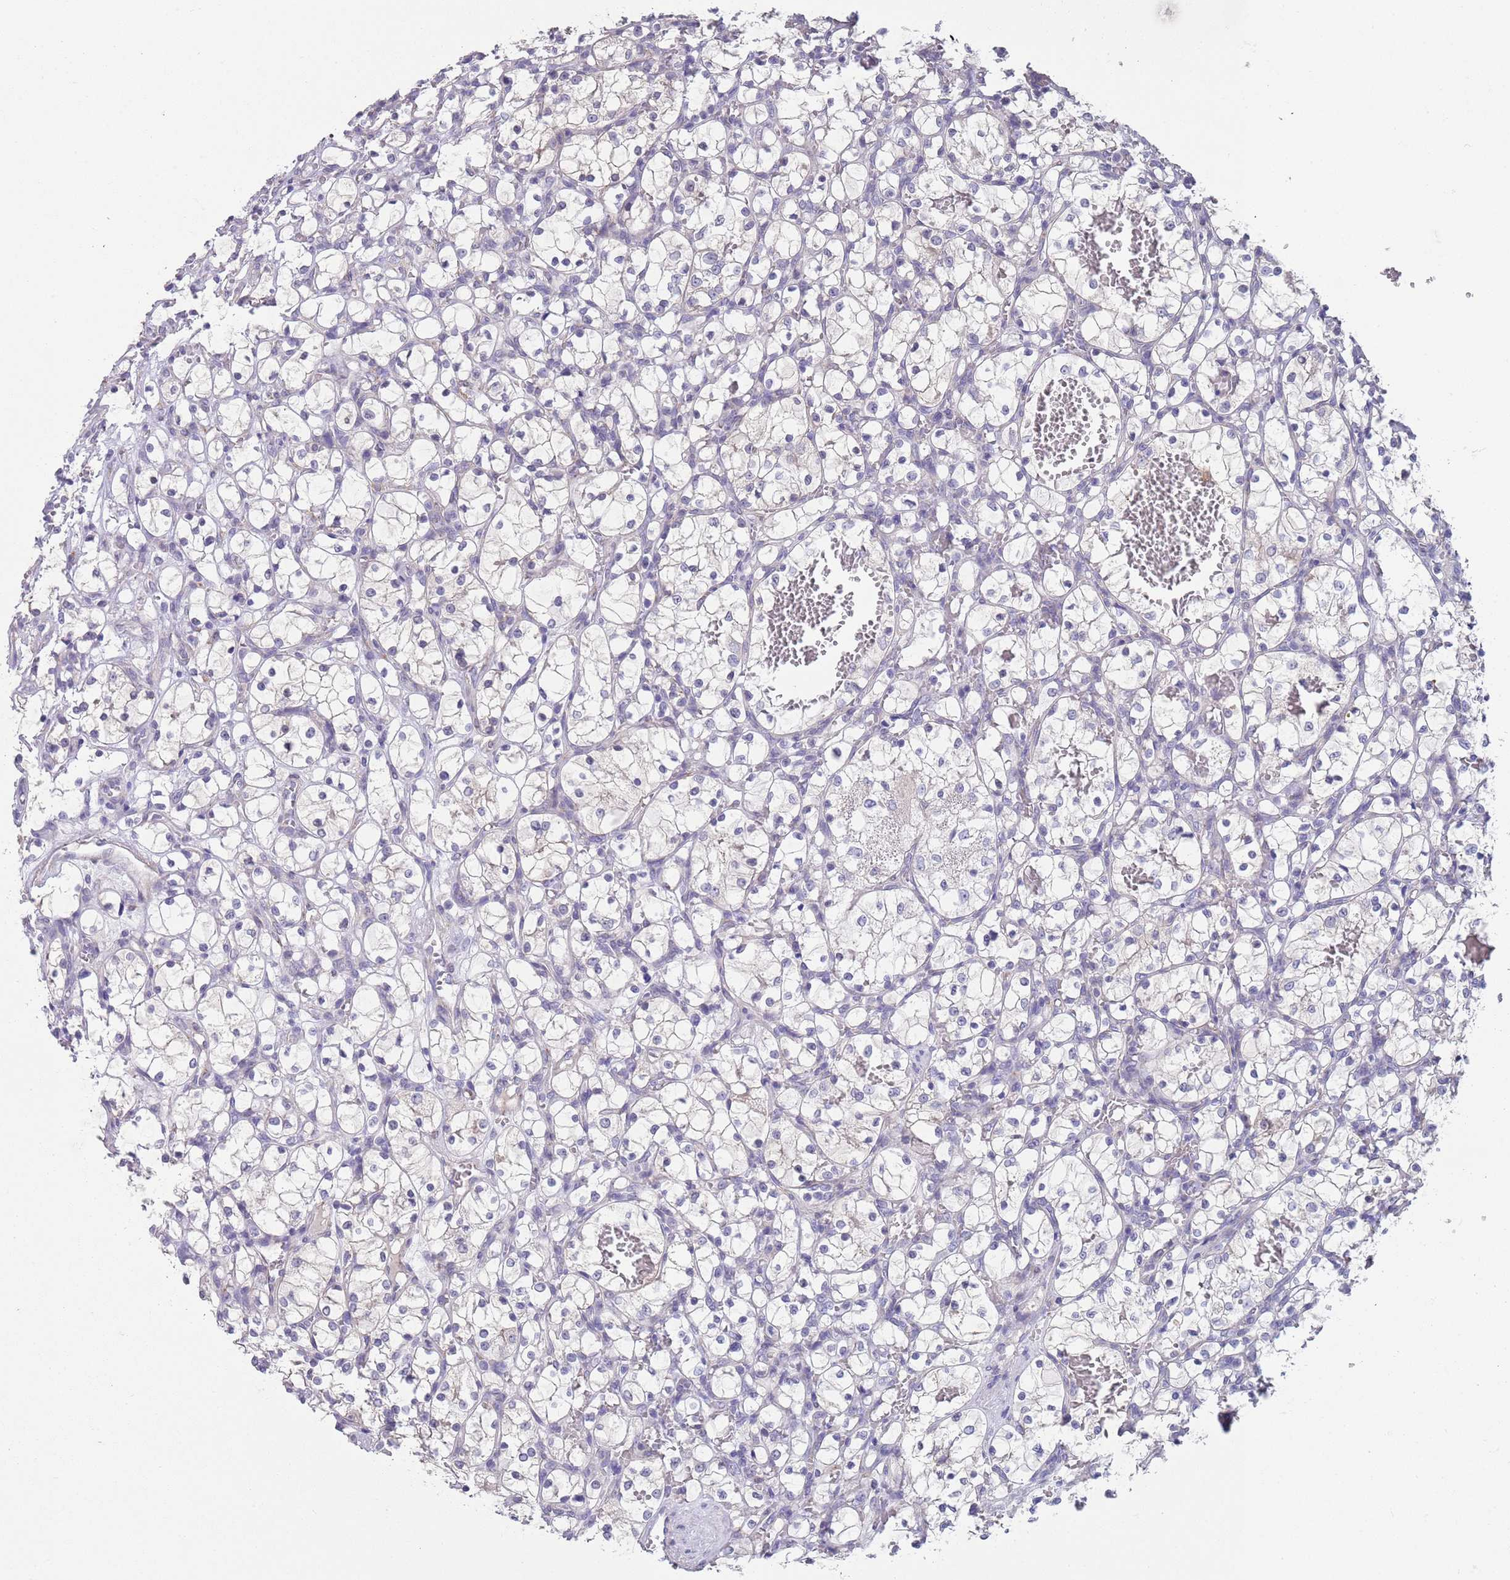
{"staining": {"intensity": "negative", "quantity": "none", "location": "none"}, "tissue": "renal cancer", "cell_type": "Tumor cells", "image_type": "cancer", "snomed": [{"axis": "morphology", "description": "Adenocarcinoma, NOS"}, {"axis": "topography", "description": "Kidney"}], "caption": "Tumor cells show no significant positivity in renal cancer.", "gene": "RNF169", "patient": {"sex": "female", "age": 69}}